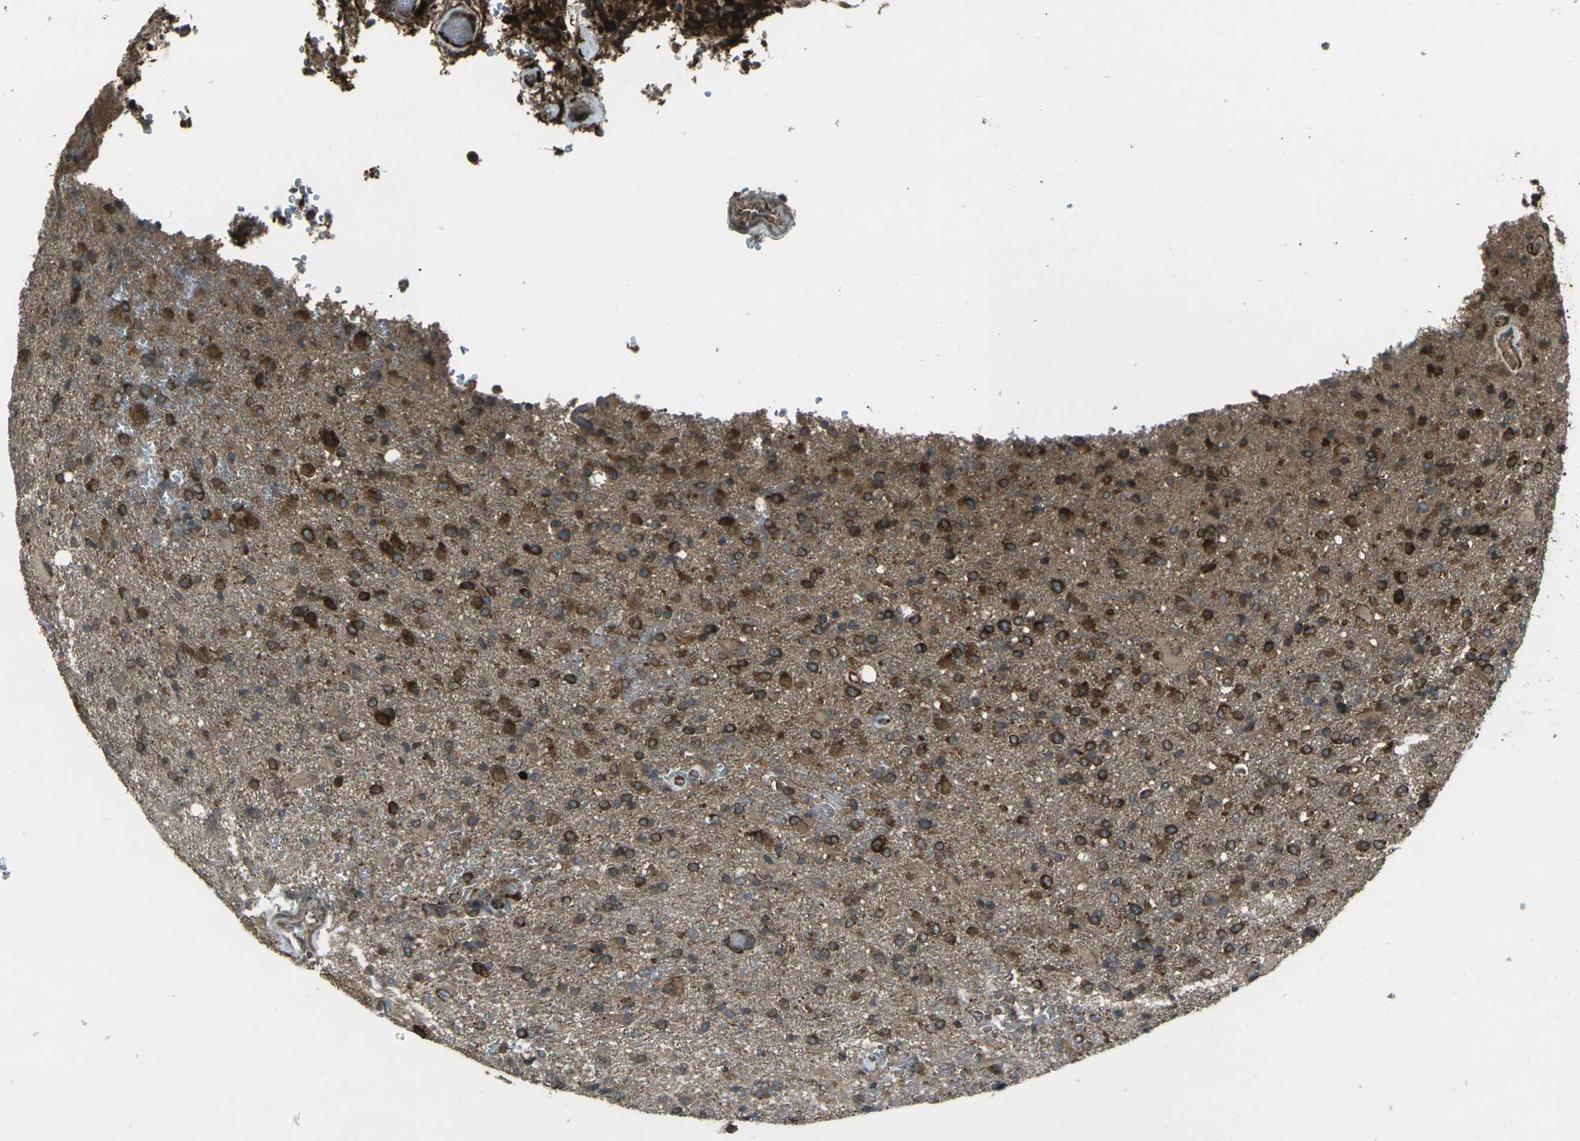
{"staining": {"intensity": "strong", "quantity": ">75%", "location": "cytoplasmic/membranous"}, "tissue": "glioma", "cell_type": "Tumor cells", "image_type": "cancer", "snomed": [{"axis": "morphology", "description": "Glioma, malignant, High grade"}, {"axis": "topography", "description": "Brain"}], "caption": "DAB immunohistochemical staining of malignant glioma (high-grade) shows strong cytoplasmic/membranous protein positivity in approximately >75% of tumor cells.", "gene": "LSMEM1", "patient": {"sex": "male", "age": 71}}